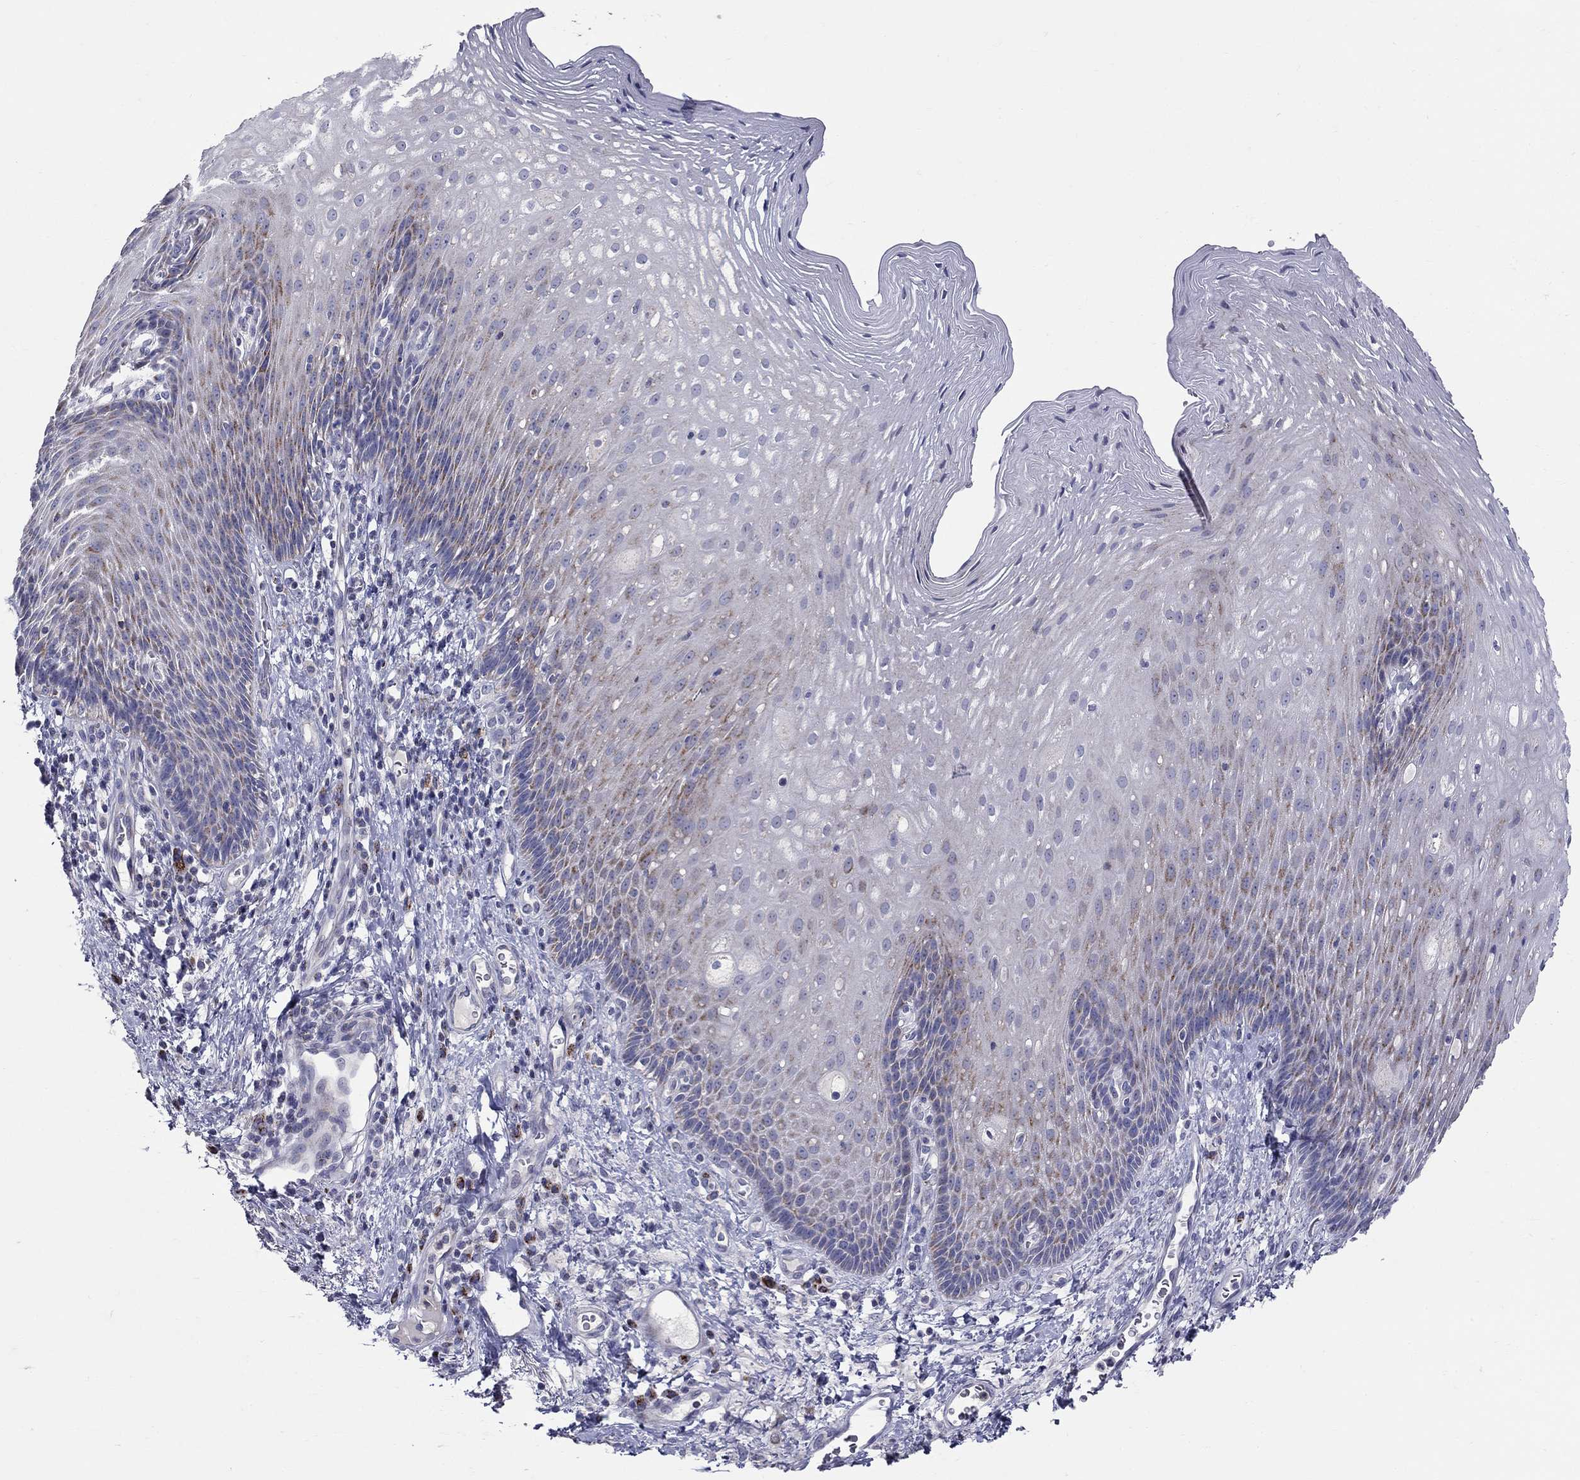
{"staining": {"intensity": "moderate", "quantity": "25%-75%", "location": "cytoplasmic/membranous"}, "tissue": "esophagus", "cell_type": "Squamous epithelial cells", "image_type": "normal", "snomed": [{"axis": "morphology", "description": "Normal tissue, NOS"}, {"axis": "topography", "description": "Esophagus"}], "caption": "Immunohistochemistry (IHC) photomicrograph of normal esophagus stained for a protein (brown), which displays medium levels of moderate cytoplasmic/membranous staining in approximately 25%-75% of squamous epithelial cells.", "gene": "HMX2", "patient": {"sex": "male", "age": 76}}